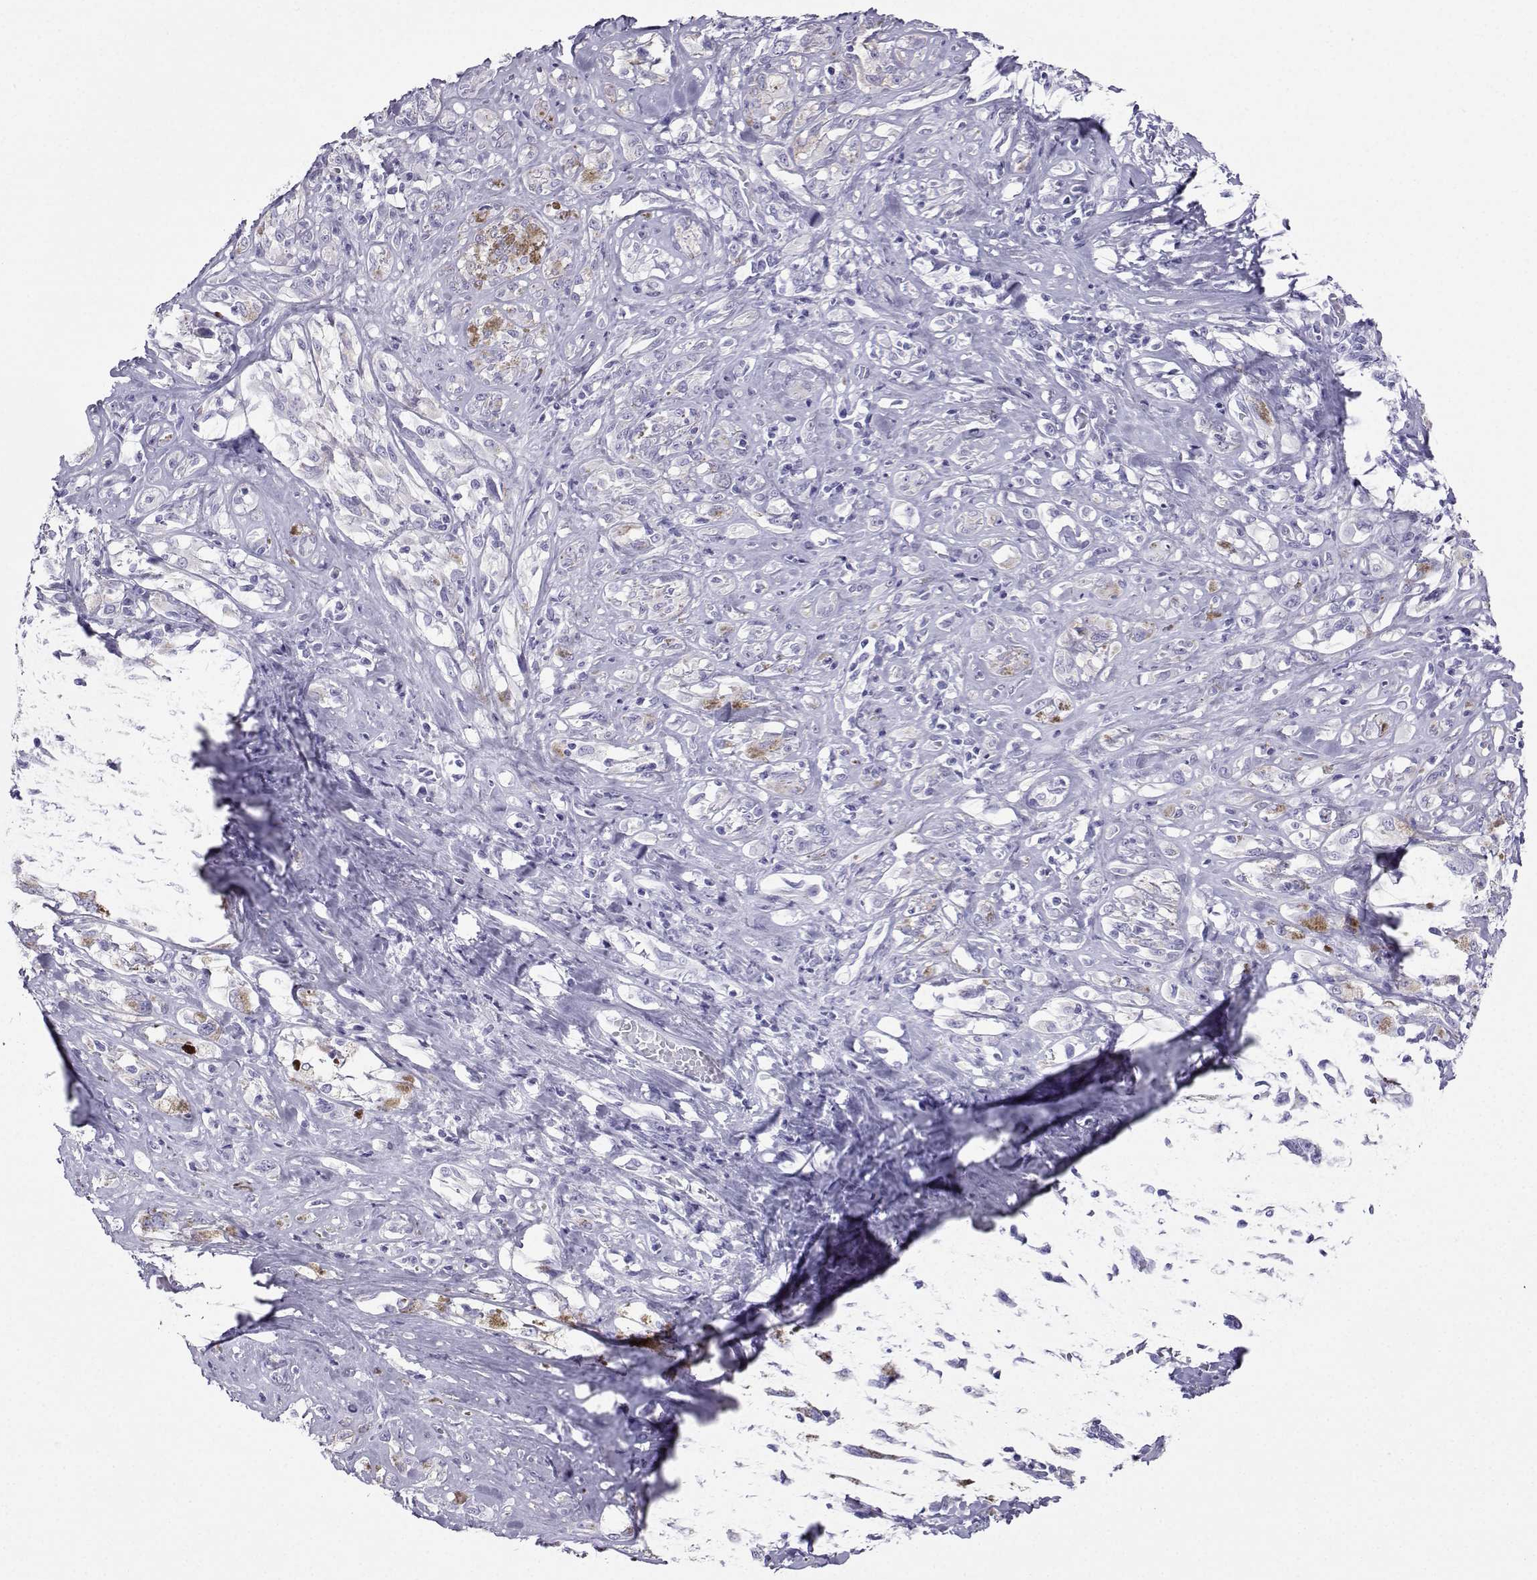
{"staining": {"intensity": "negative", "quantity": "none", "location": "none"}, "tissue": "melanoma", "cell_type": "Tumor cells", "image_type": "cancer", "snomed": [{"axis": "morphology", "description": "Malignant melanoma, NOS"}, {"axis": "topography", "description": "Skin"}], "caption": "Tumor cells are negative for protein expression in human malignant melanoma.", "gene": "CD109", "patient": {"sex": "female", "age": 91}}